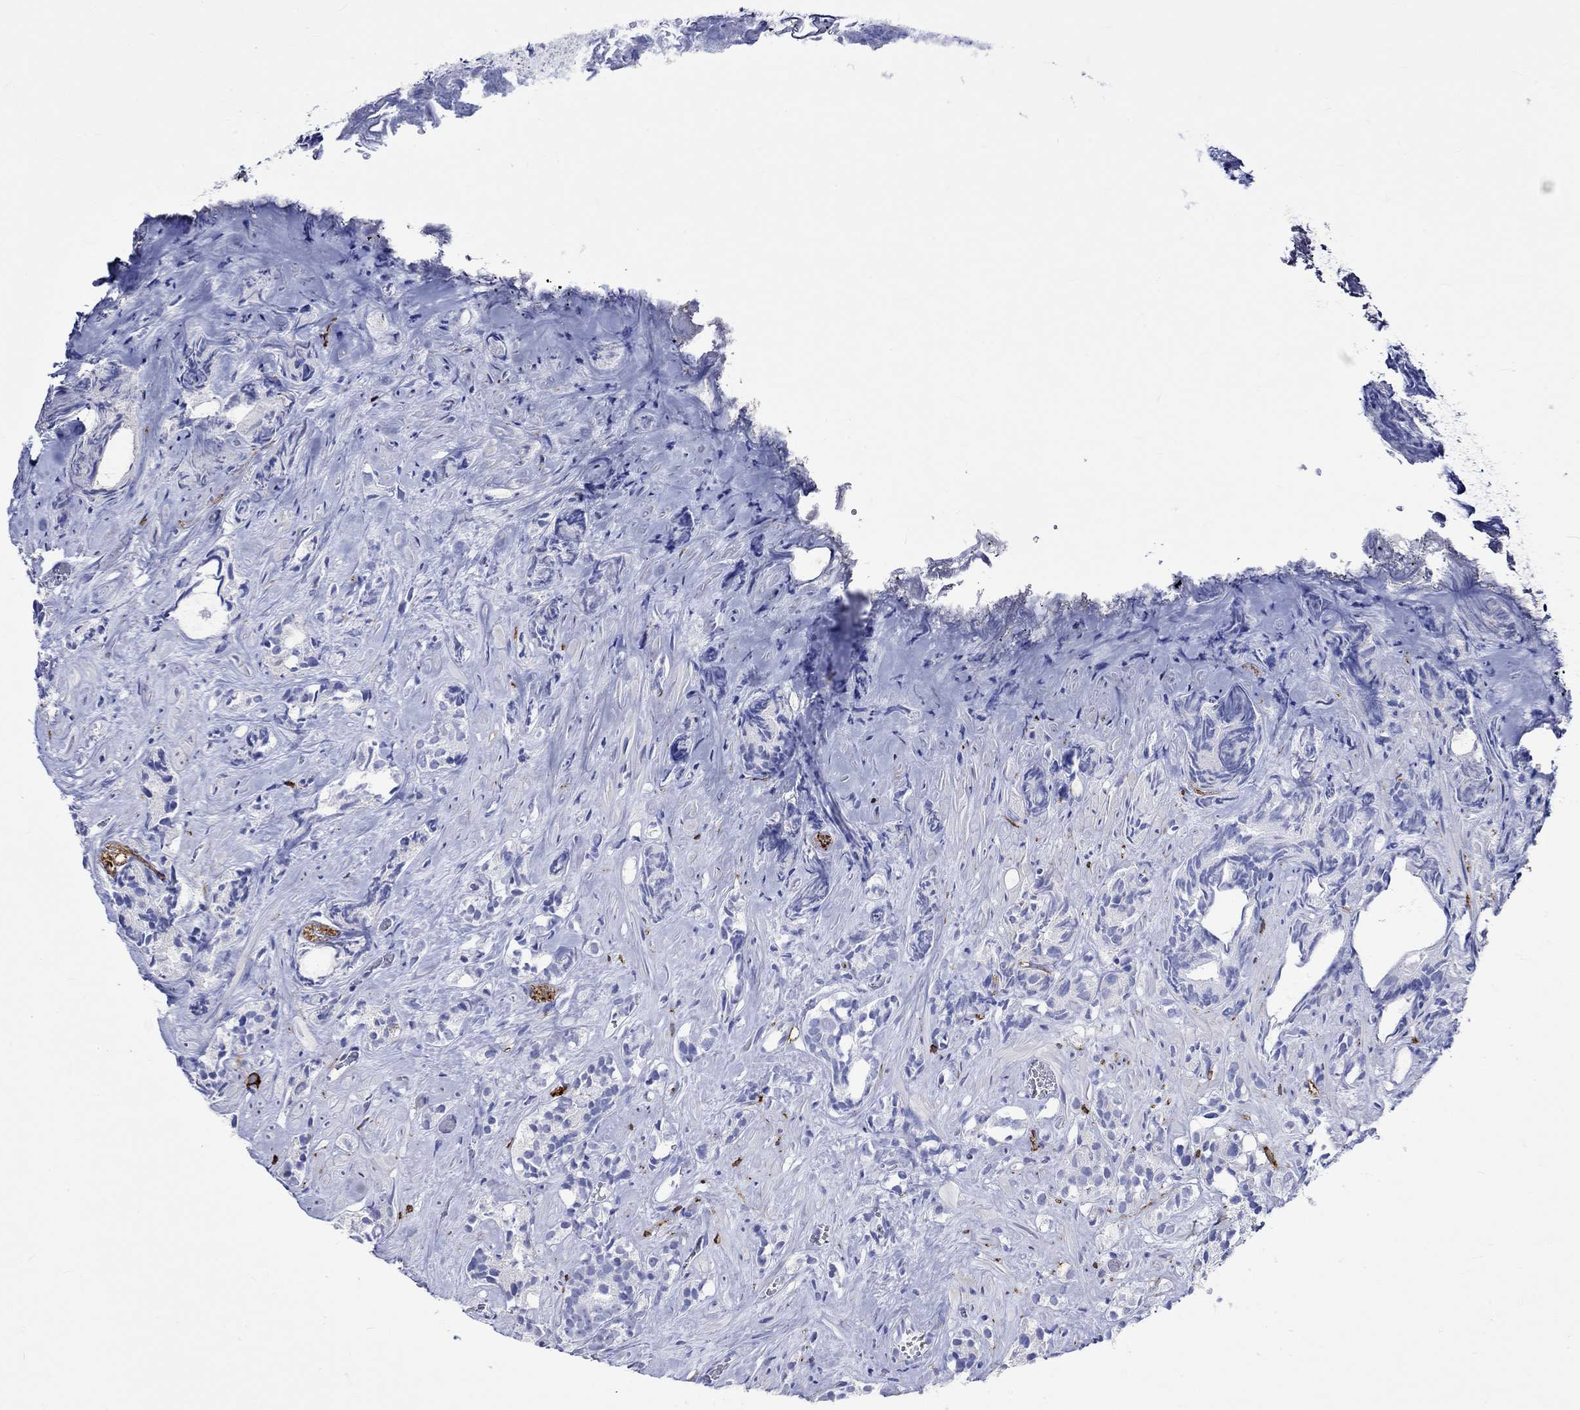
{"staining": {"intensity": "negative", "quantity": "none", "location": "none"}, "tissue": "prostate cancer", "cell_type": "Tumor cells", "image_type": "cancer", "snomed": [{"axis": "morphology", "description": "Adenocarcinoma, High grade"}, {"axis": "topography", "description": "Prostate"}], "caption": "DAB (3,3'-diaminobenzidine) immunohistochemical staining of prostate cancer displays no significant positivity in tumor cells. (DAB immunohistochemistry (IHC), high magnification).", "gene": "CRYAB", "patient": {"sex": "male", "age": 90}}